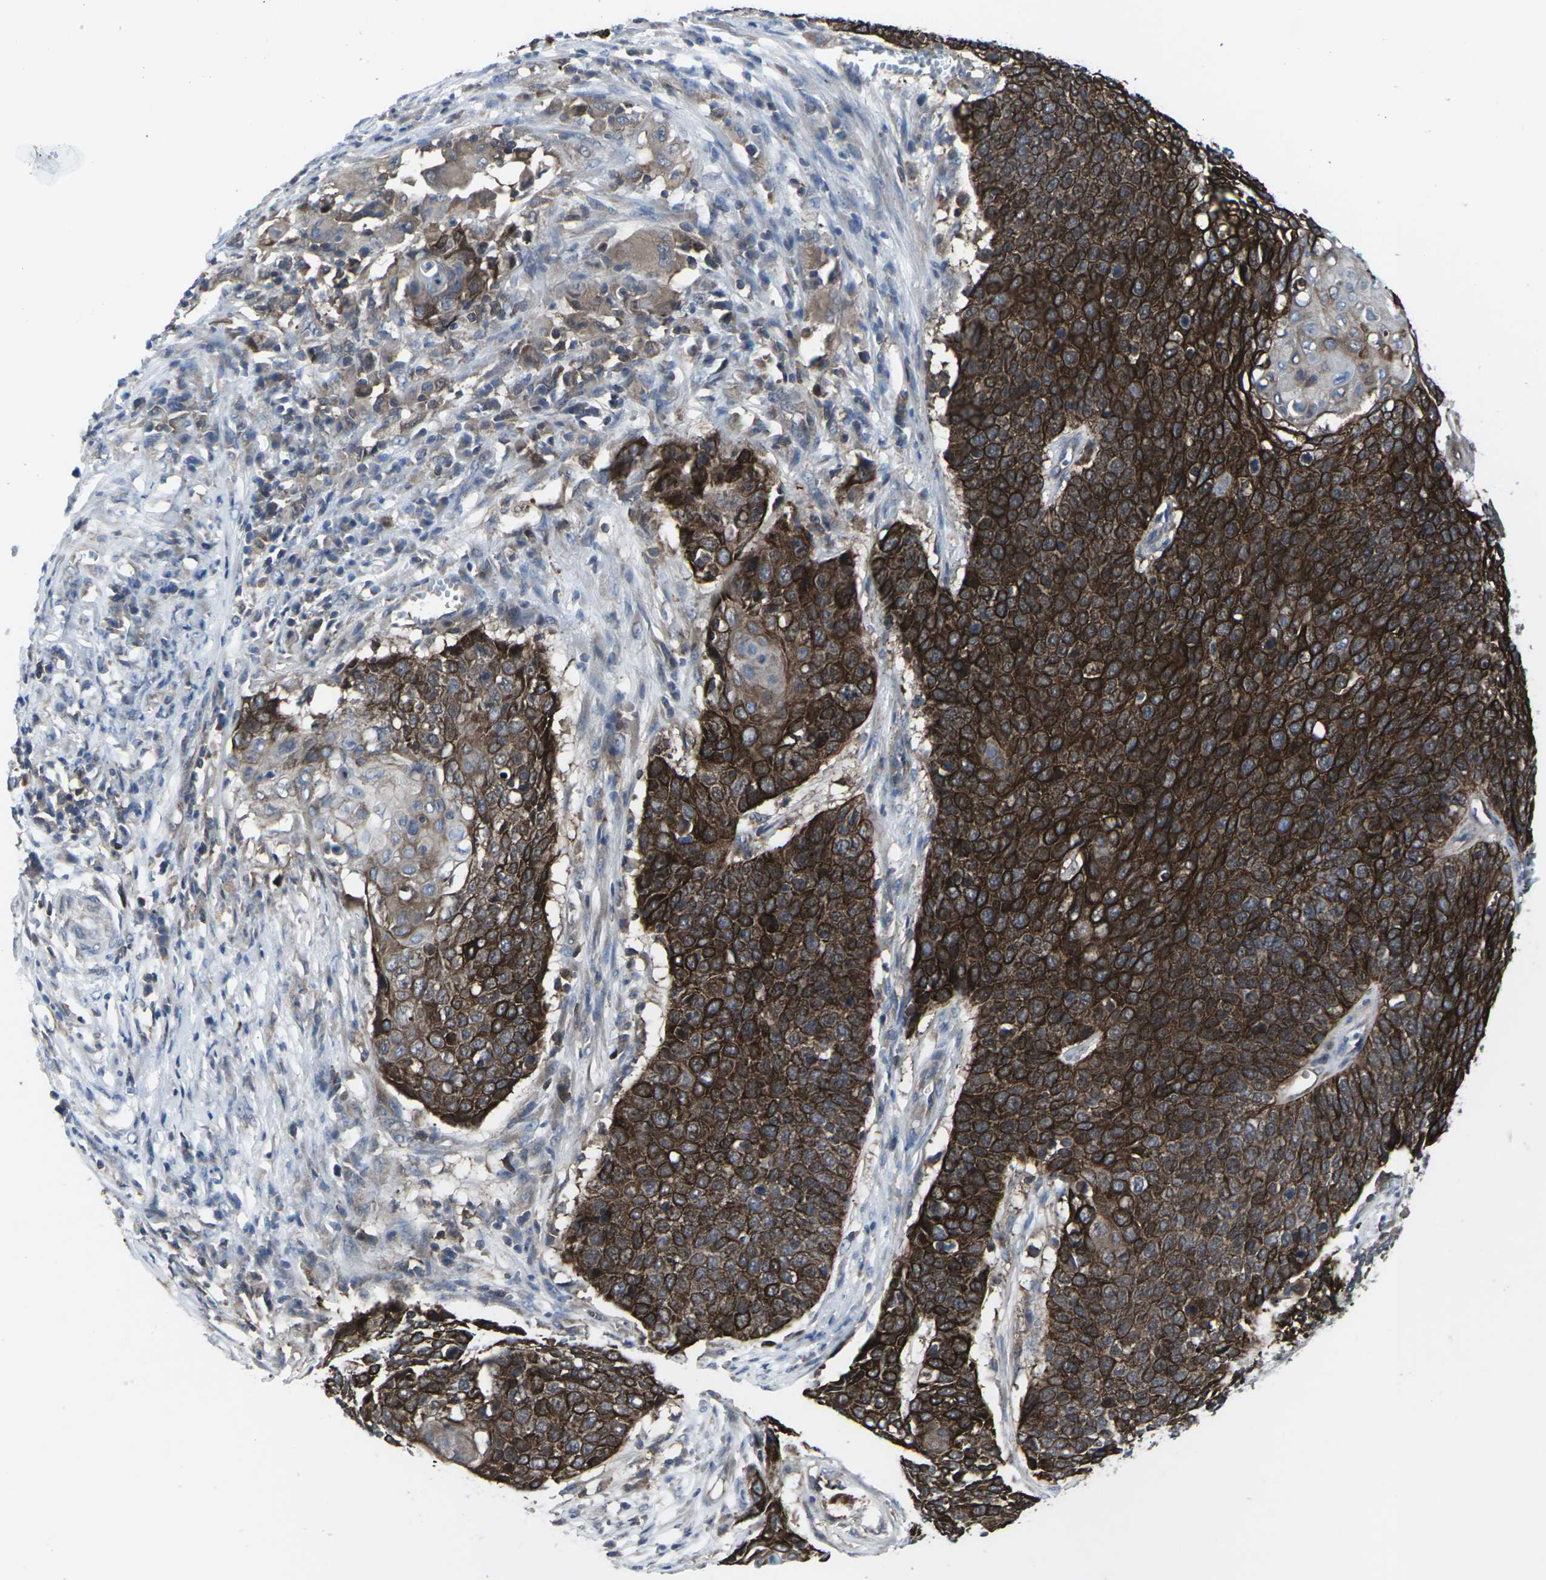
{"staining": {"intensity": "strong", "quantity": ">75%", "location": "cytoplasmic/membranous"}, "tissue": "cervical cancer", "cell_type": "Tumor cells", "image_type": "cancer", "snomed": [{"axis": "morphology", "description": "Squamous cell carcinoma, NOS"}, {"axis": "topography", "description": "Cervix"}], "caption": "Human cervical cancer stained for a protein (brown) shows strong cytoplasmic/membranous positive positivity in about >75% of tumor cells.", "gene": "HPRT1", "patient": {"sex": "female", "age": 39}}